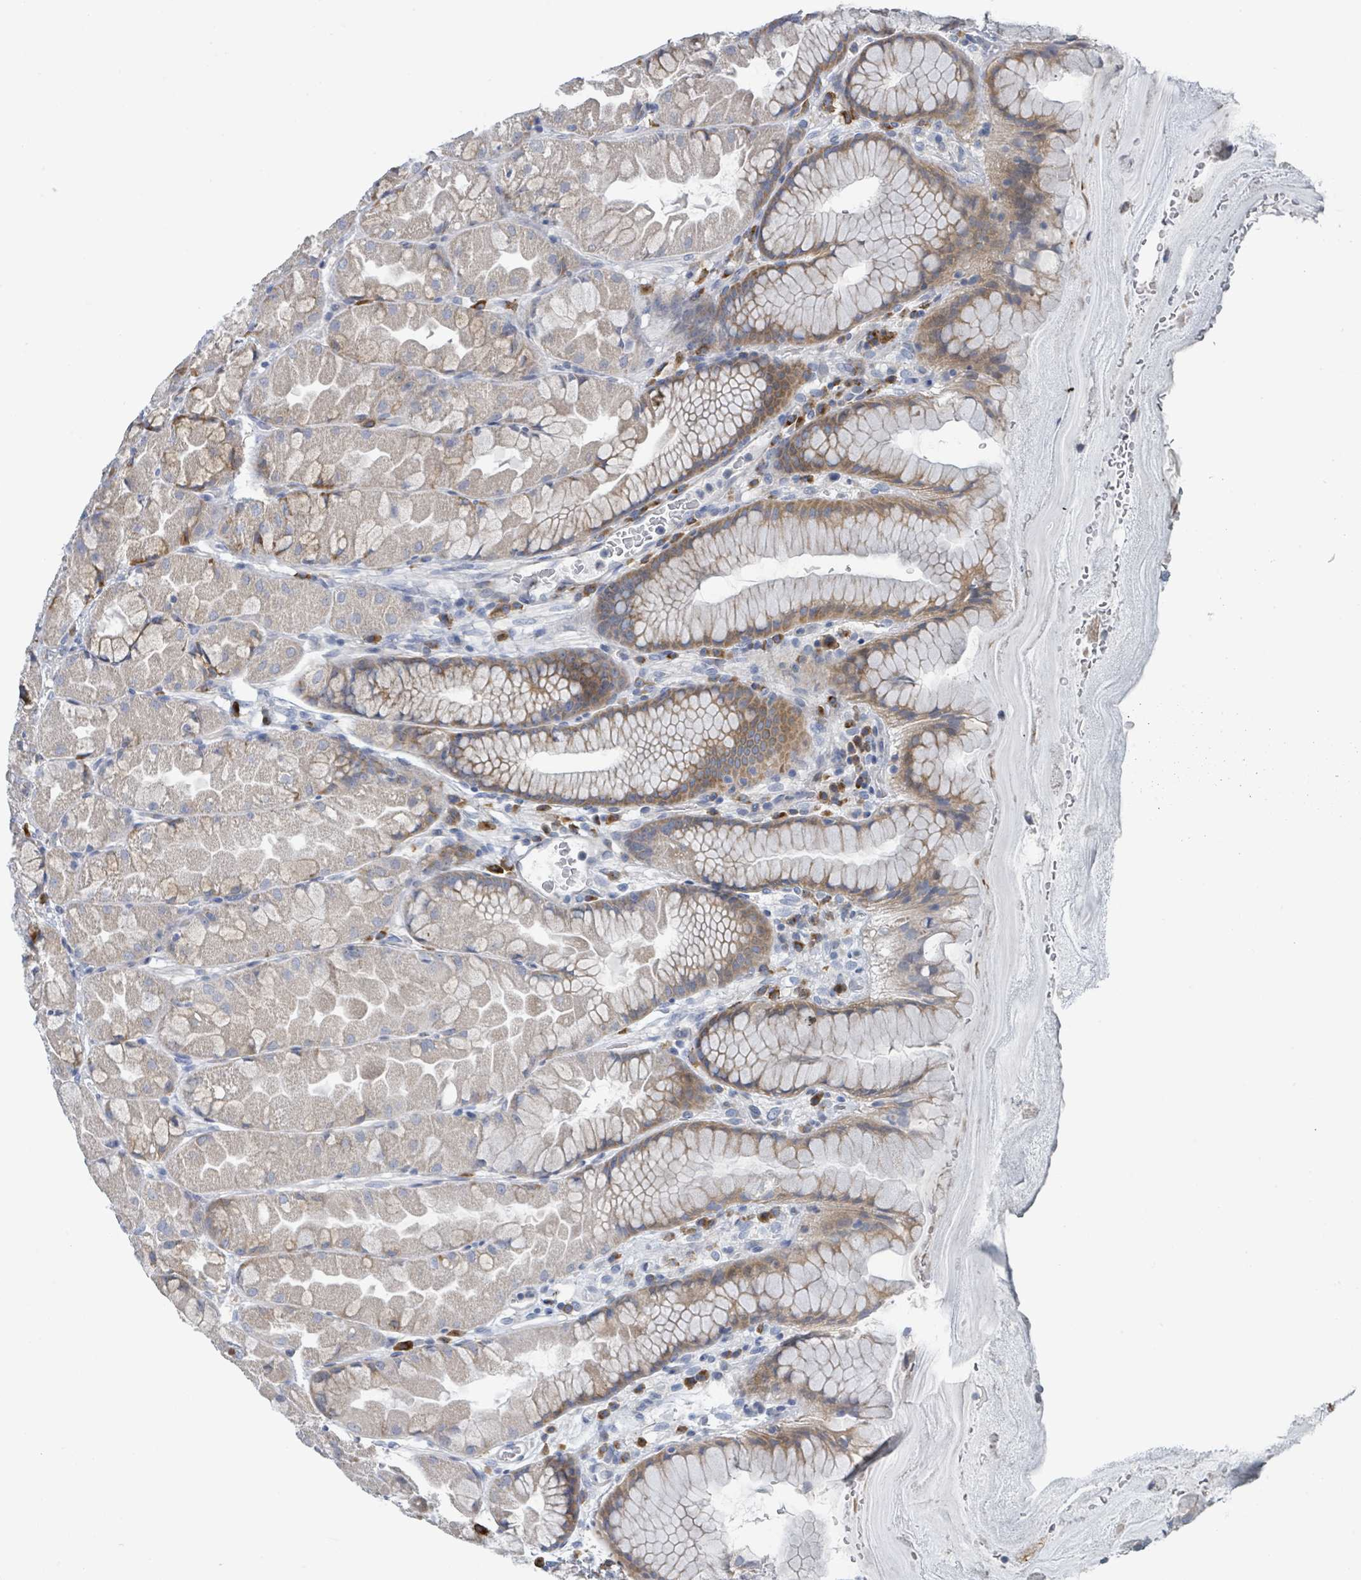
{"staining": {"intensity": "moderate", "quantity": "25%-75%", "location": "cytoplasmic/membranous"}, "tissue": "stomach", "cell_type": "Glandular cells", "image_type": "normal", "snomed": [{"axis": "morphology", "description": "Normal tissue, NOS"}, {"axis": "topography", "description": "Stomach"}], "caption": "A photomicrograph showing moderate cytoplasmic/membranous positivity in approximately 25%-75% of glandular cells in normal stomach, as visualized by brown immunohistochemical staining.", "gene": "ANKRD55", "patient": {"sex": "male", "age": 57}}